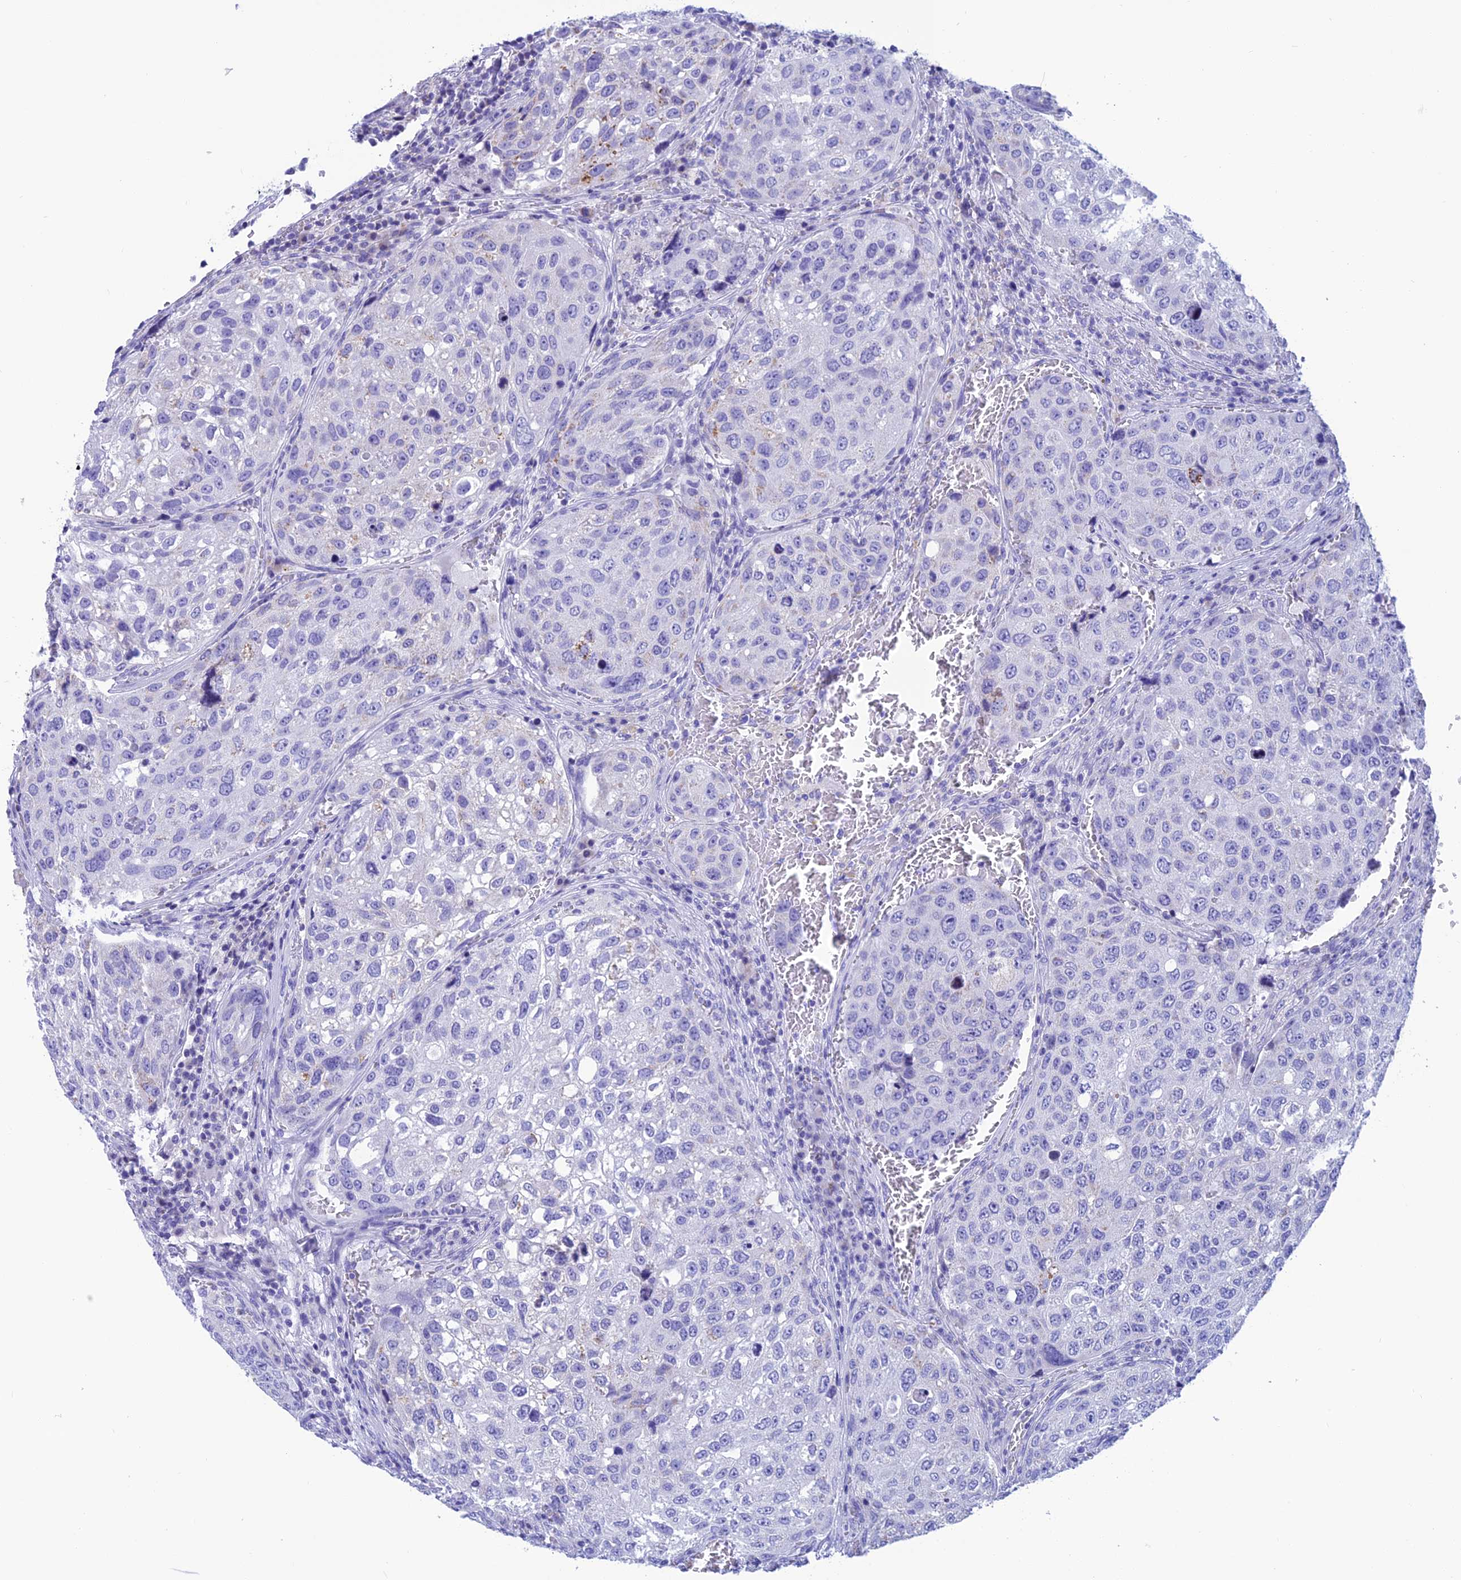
{"staining": {"intensity": "negative", "quantity": "none", "location": "none"}, "tissue": "urothelial cancer", "cell_type": "Tumor cells", "image_type": "cancer", "snomed": [{"axis": "morphology", "description": "Urothelial carcinoma, High grade"}, {"axis": "topography", "description": "Lymph node"}, {"axis": "topography", "description": "Urinary bladder"}], "caption": "Immunohistochemical staining of high-grade urothelial carcinoma exhibits no significant staining in tumor cells.", "gene": "NXPE4", "patient": {"sex": "male", "age": 51}}